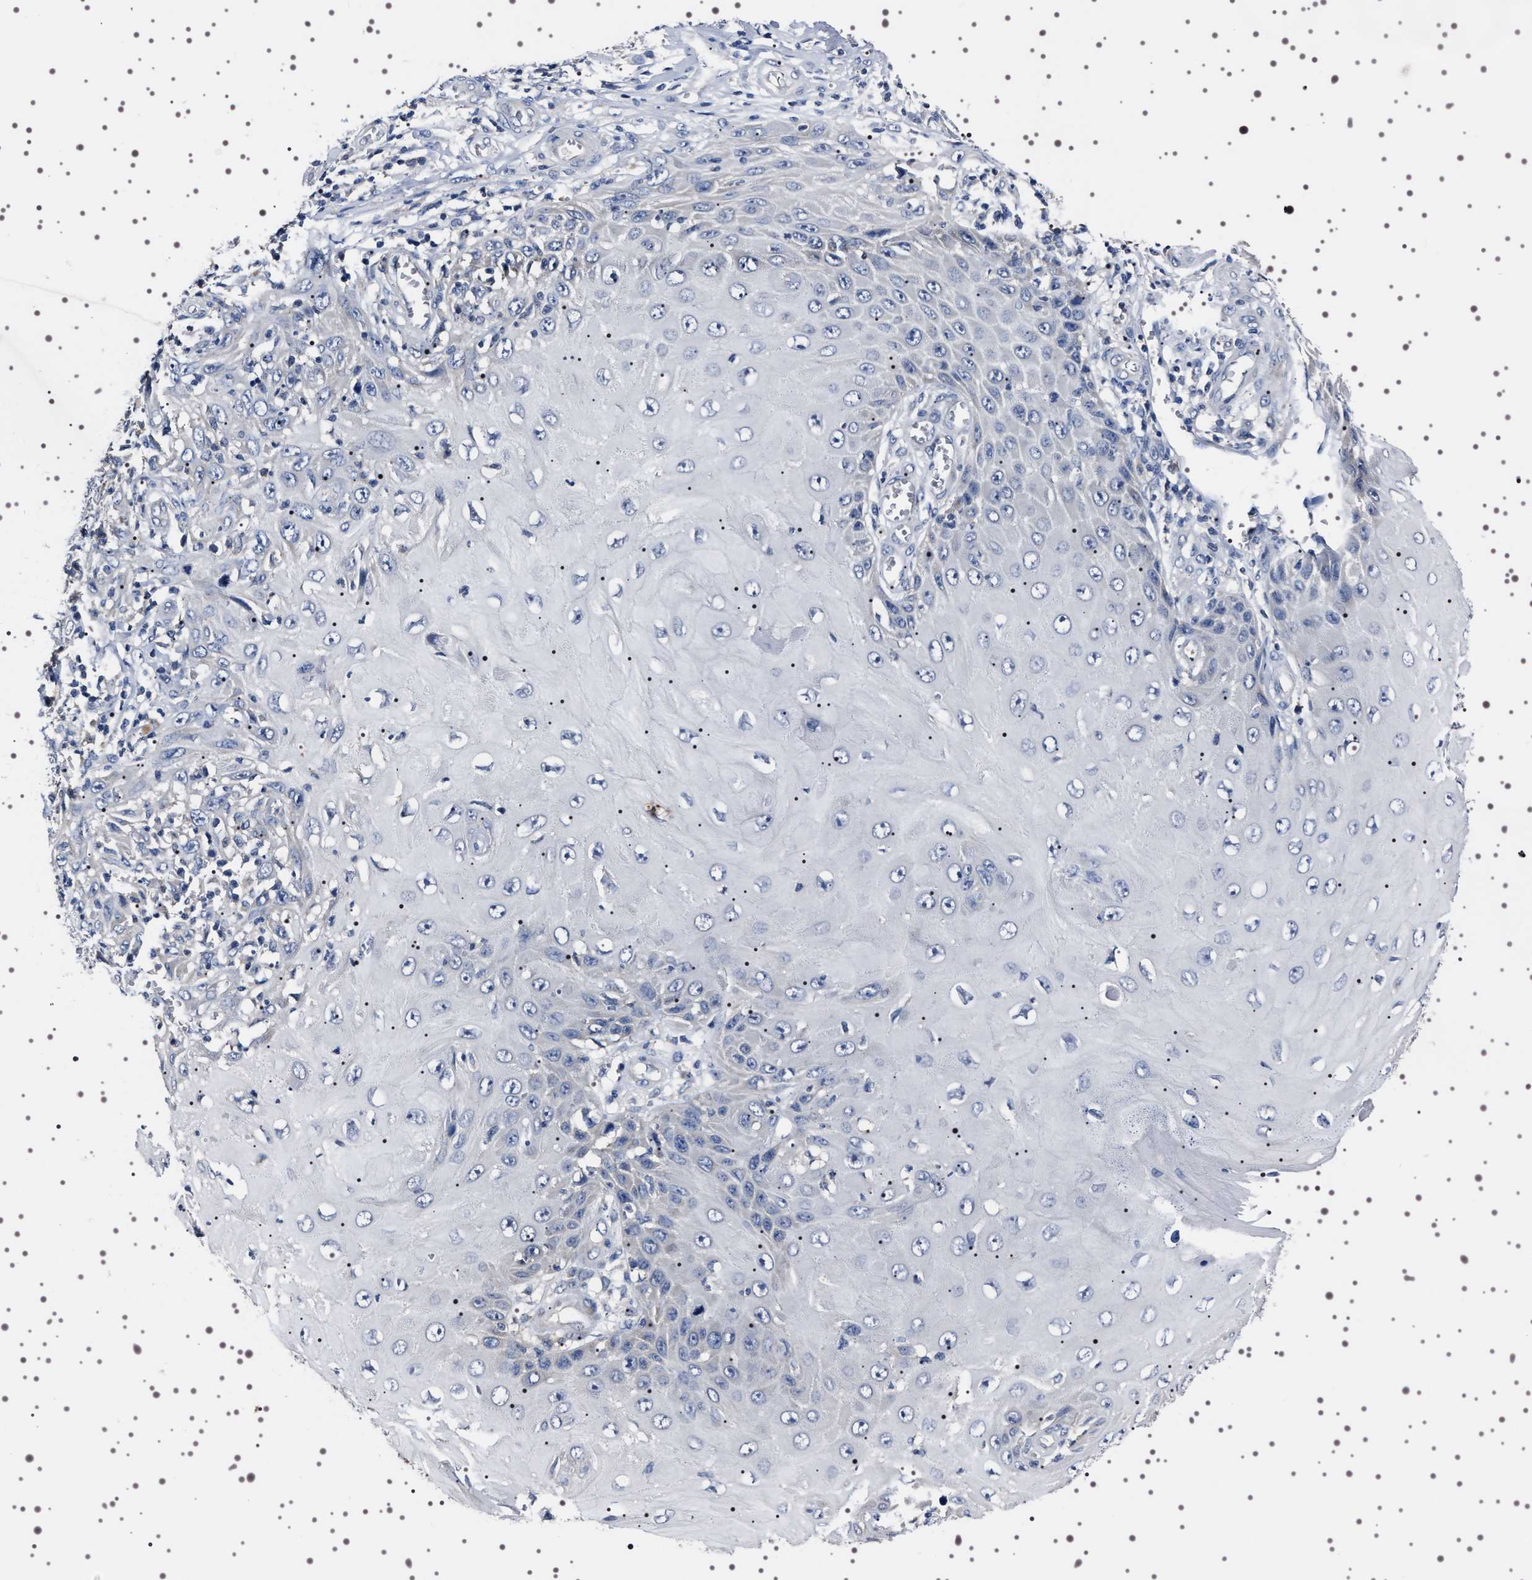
{"staining": {"intensity": "negative", "quantity": "none", "location": "none"}, "tissue": "skin cancer", "cell_type": "Tumor cells", "image_type": "cancer", "snomed": [{"axis": "morphology", "description": "Squamous cell carcinoma, NOS"}, {"axis": "topography", "description": "Skin"}], "caption": "High power microscopy image of an immunohistochemistry histopathology image of skin cancer (squamous cell carcinoma), revealing no significant positivity in tumor cells.", "gene": "TARBP1", "patient": {"sex": "female", "age": 73}}